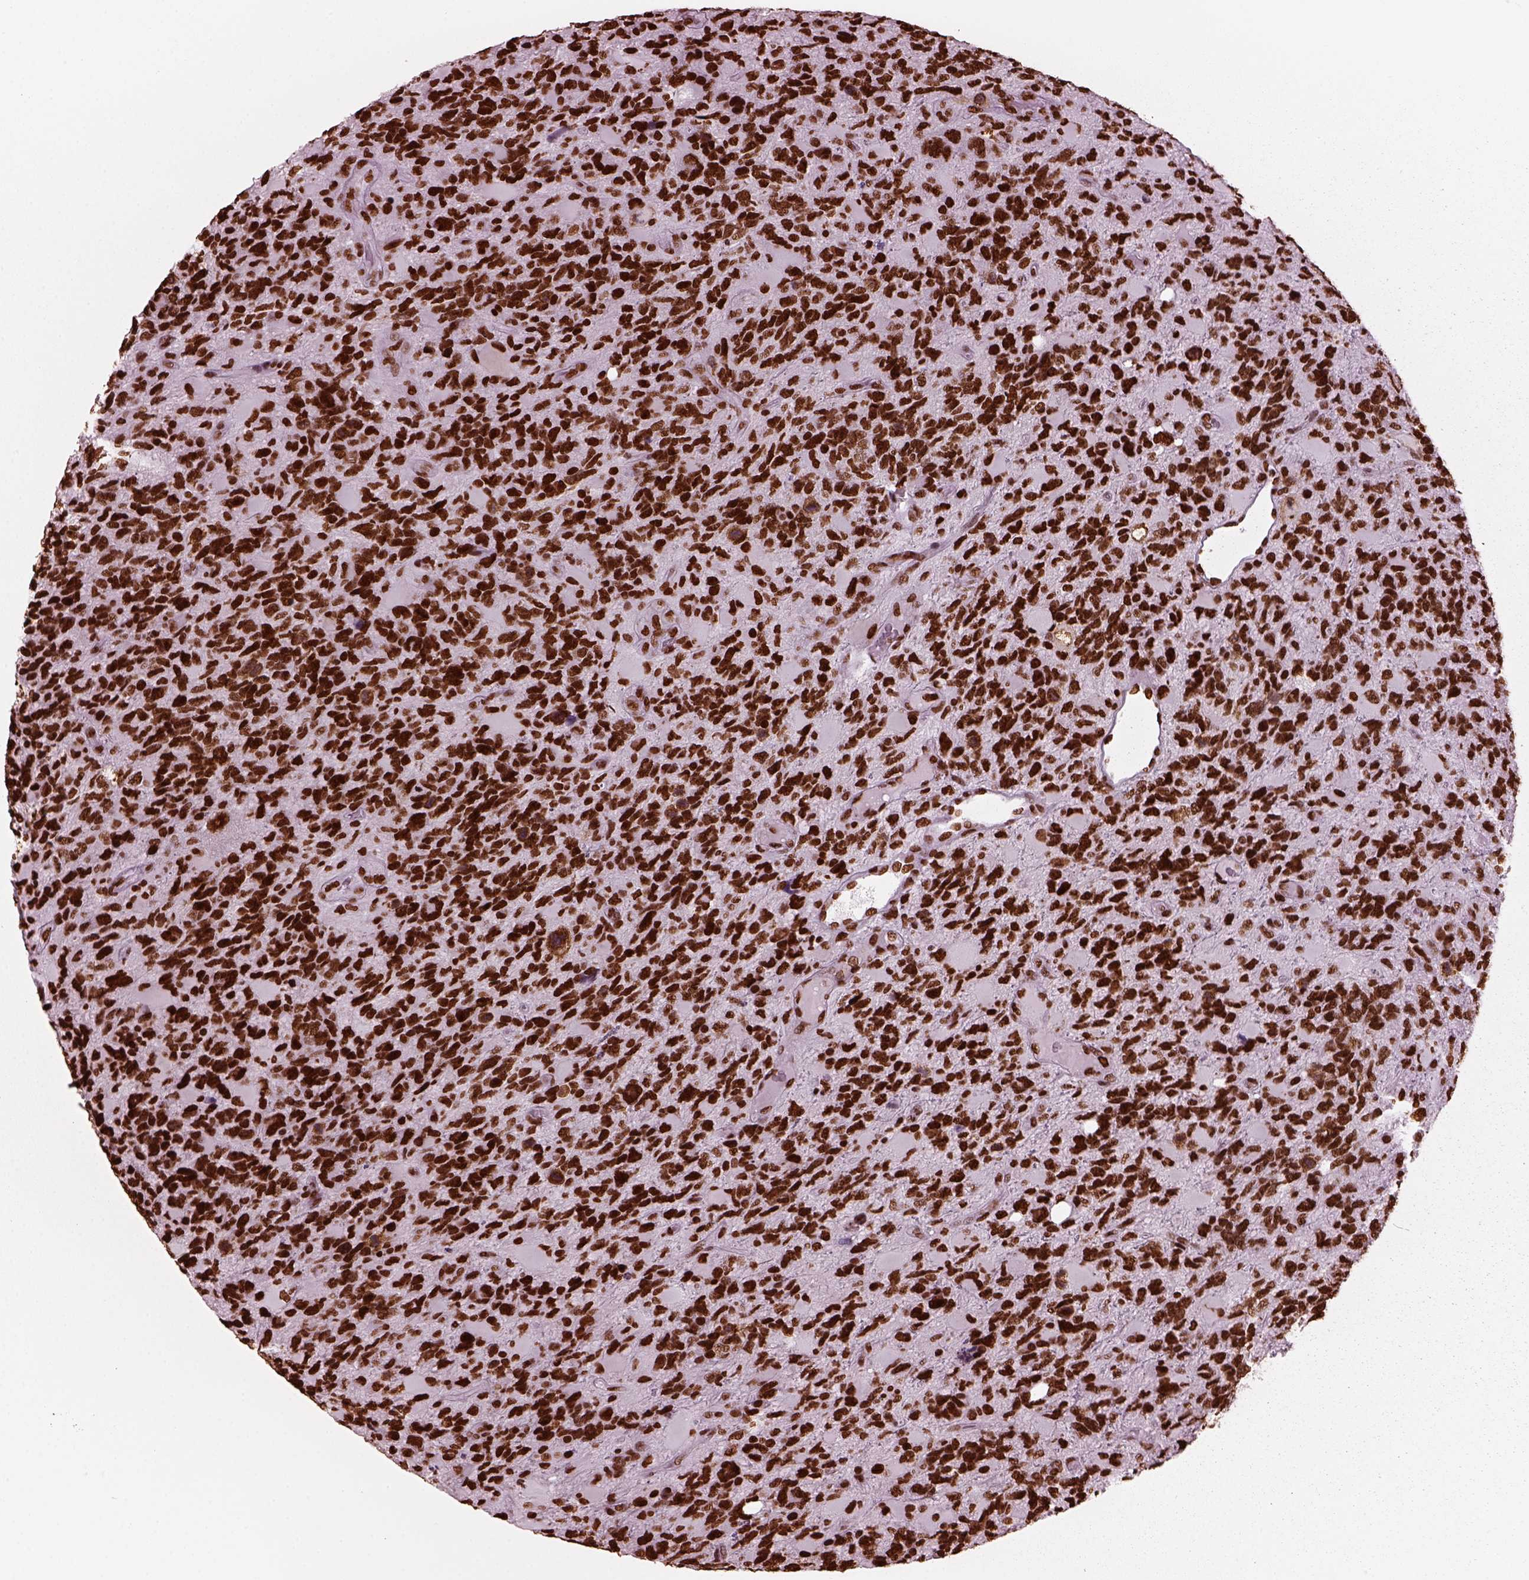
{"staining": {"intensity": "strong", "quantity": ">75%", "location": "nuclear"}, "tissue": "glioma", "cell_type": "Tumor cells", "image_type": "cancer", "snomed": [{"axis": "morphology", "description": "Glioma, malignant, High grade"}, {"axis": "topography", "description": "Brain"}], "caption": "Strong nuclear positivity is present in about >75% of tumor cells in glioma.", "gene": "CBFA2T3", "patient": {"sex": "female", "age": 71}}